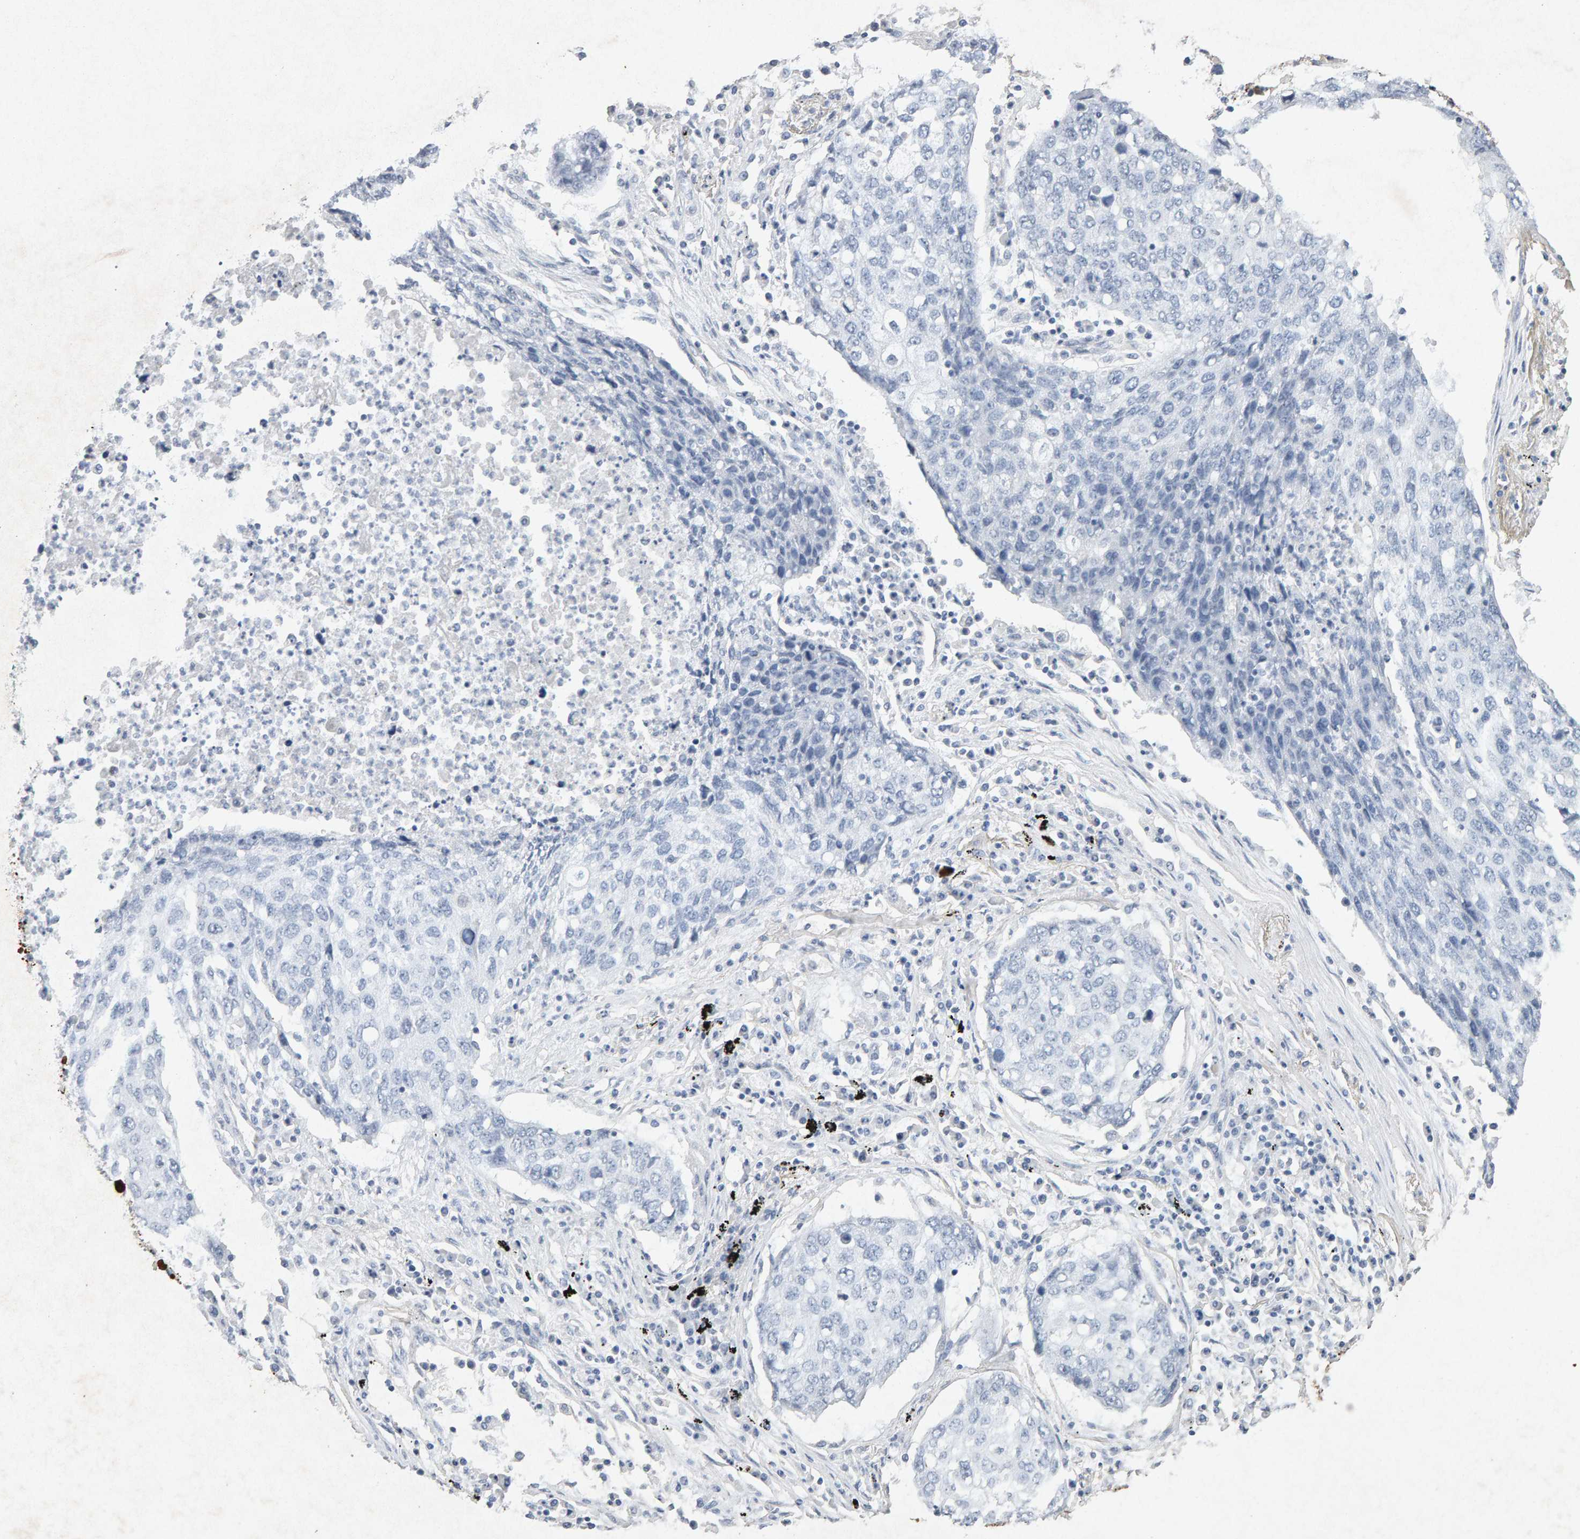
{"staining": {"intensity": "negative", "quantity": "none", "location": "none"}, "tissue": "lung cancer", "cell_type": "Tumor cells", "image_type": "cancer", "snomed": [{"axis": "morphology", "description": "Squamous cell carcinoma, NOS"}, {"axis": "topography", "description": "Lung"}], "caption": "Image shows no protein expression in tumor cells of lung squamous cell carcinoma tissue. (Stains: DAB (3,3'-diaminobenzidine) immunohistochemistry (IHC) with hematoxylin counter stain, Microscopy: brightfield microscopy at high magnification).", "gene": "PTPRM", "patient": {"sex": "female", "age": 63}}